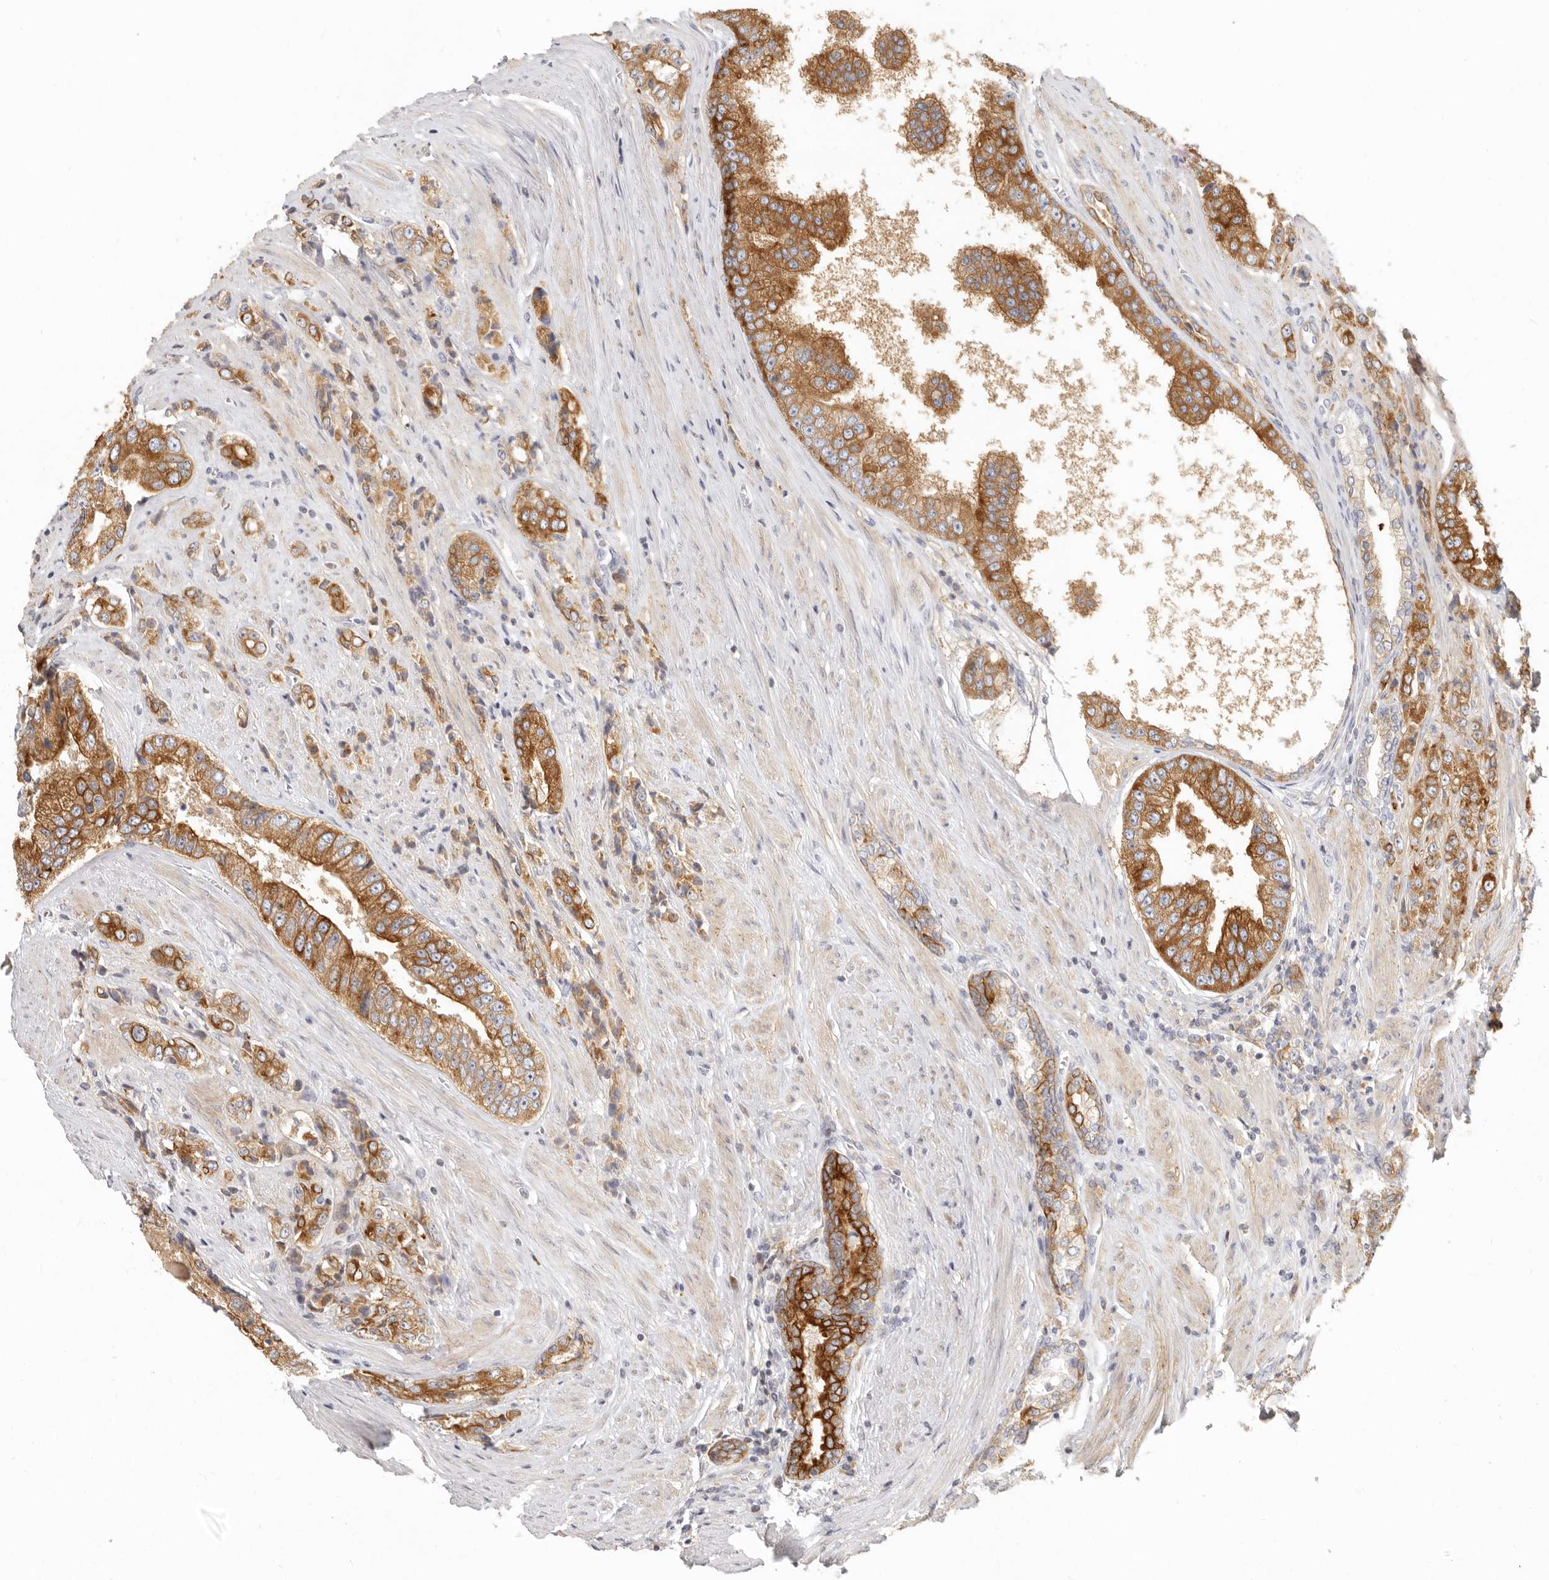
{"staining": {"intensity": "strong", "quantity": ">75%", "location": "cytoplasmic/membranous"}, "tissue": "prostate cancer", "cell_type": "Tumor cells", "image_type": "cancer", "snomed": [{"axis": "morphology", "description": "Adenocarcinoma, High grade"}, {"axis": "topography", "description": "Prostate"}], "caption": "The immunohistochemical stain labels strong cytoplasmic/membranous positivity in tumor cells of prostate cancer (high-grade adenocarcinoma) tissue.", "gene": "NIBAN1", "patient": {"sex": "male", "age": 61}}